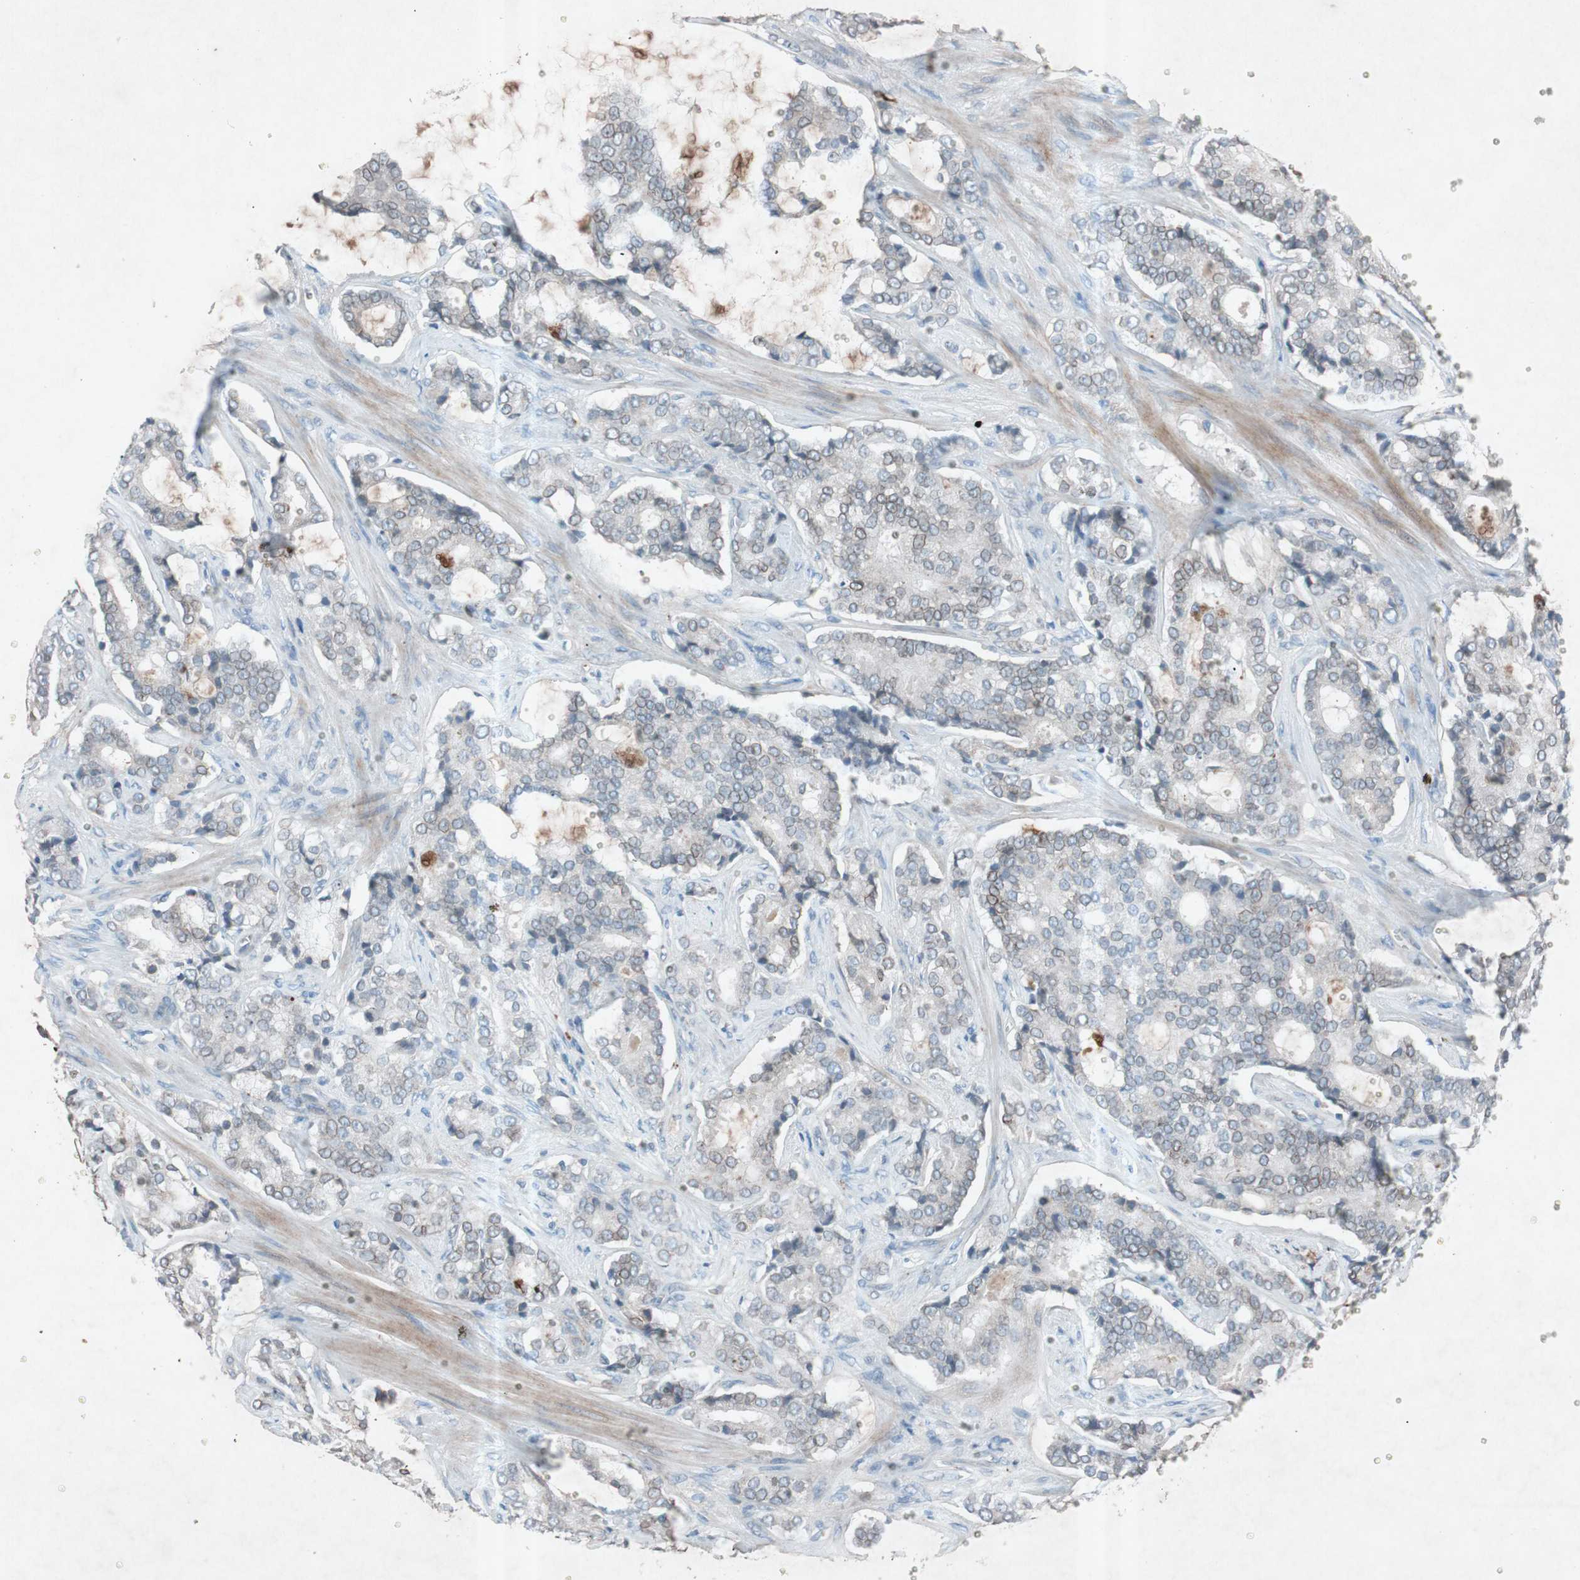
{"staining": {"intensity": "weak", "quantity": "25%-75%", "location": "cytoplasmic/membranous"}, "tissue": "prostate cancer", "cell_type": "Tumor cells", "image_type": "cancer", "snomed": [{"axis": "morphology", "description": "Adenocarcinoma, Low grade"}, {"axis": "topography", "description": "Prostate"}], "caption": "Immunohistochemical staining of prostate cancer (adenocarcinoma (low-grade)) displays low levels of weak cytoplasmic/membranous expression in approximately 25%-75% of tumor cells.", "gene": "GRB7", "patient": {"sex": "male", "age": 58}}